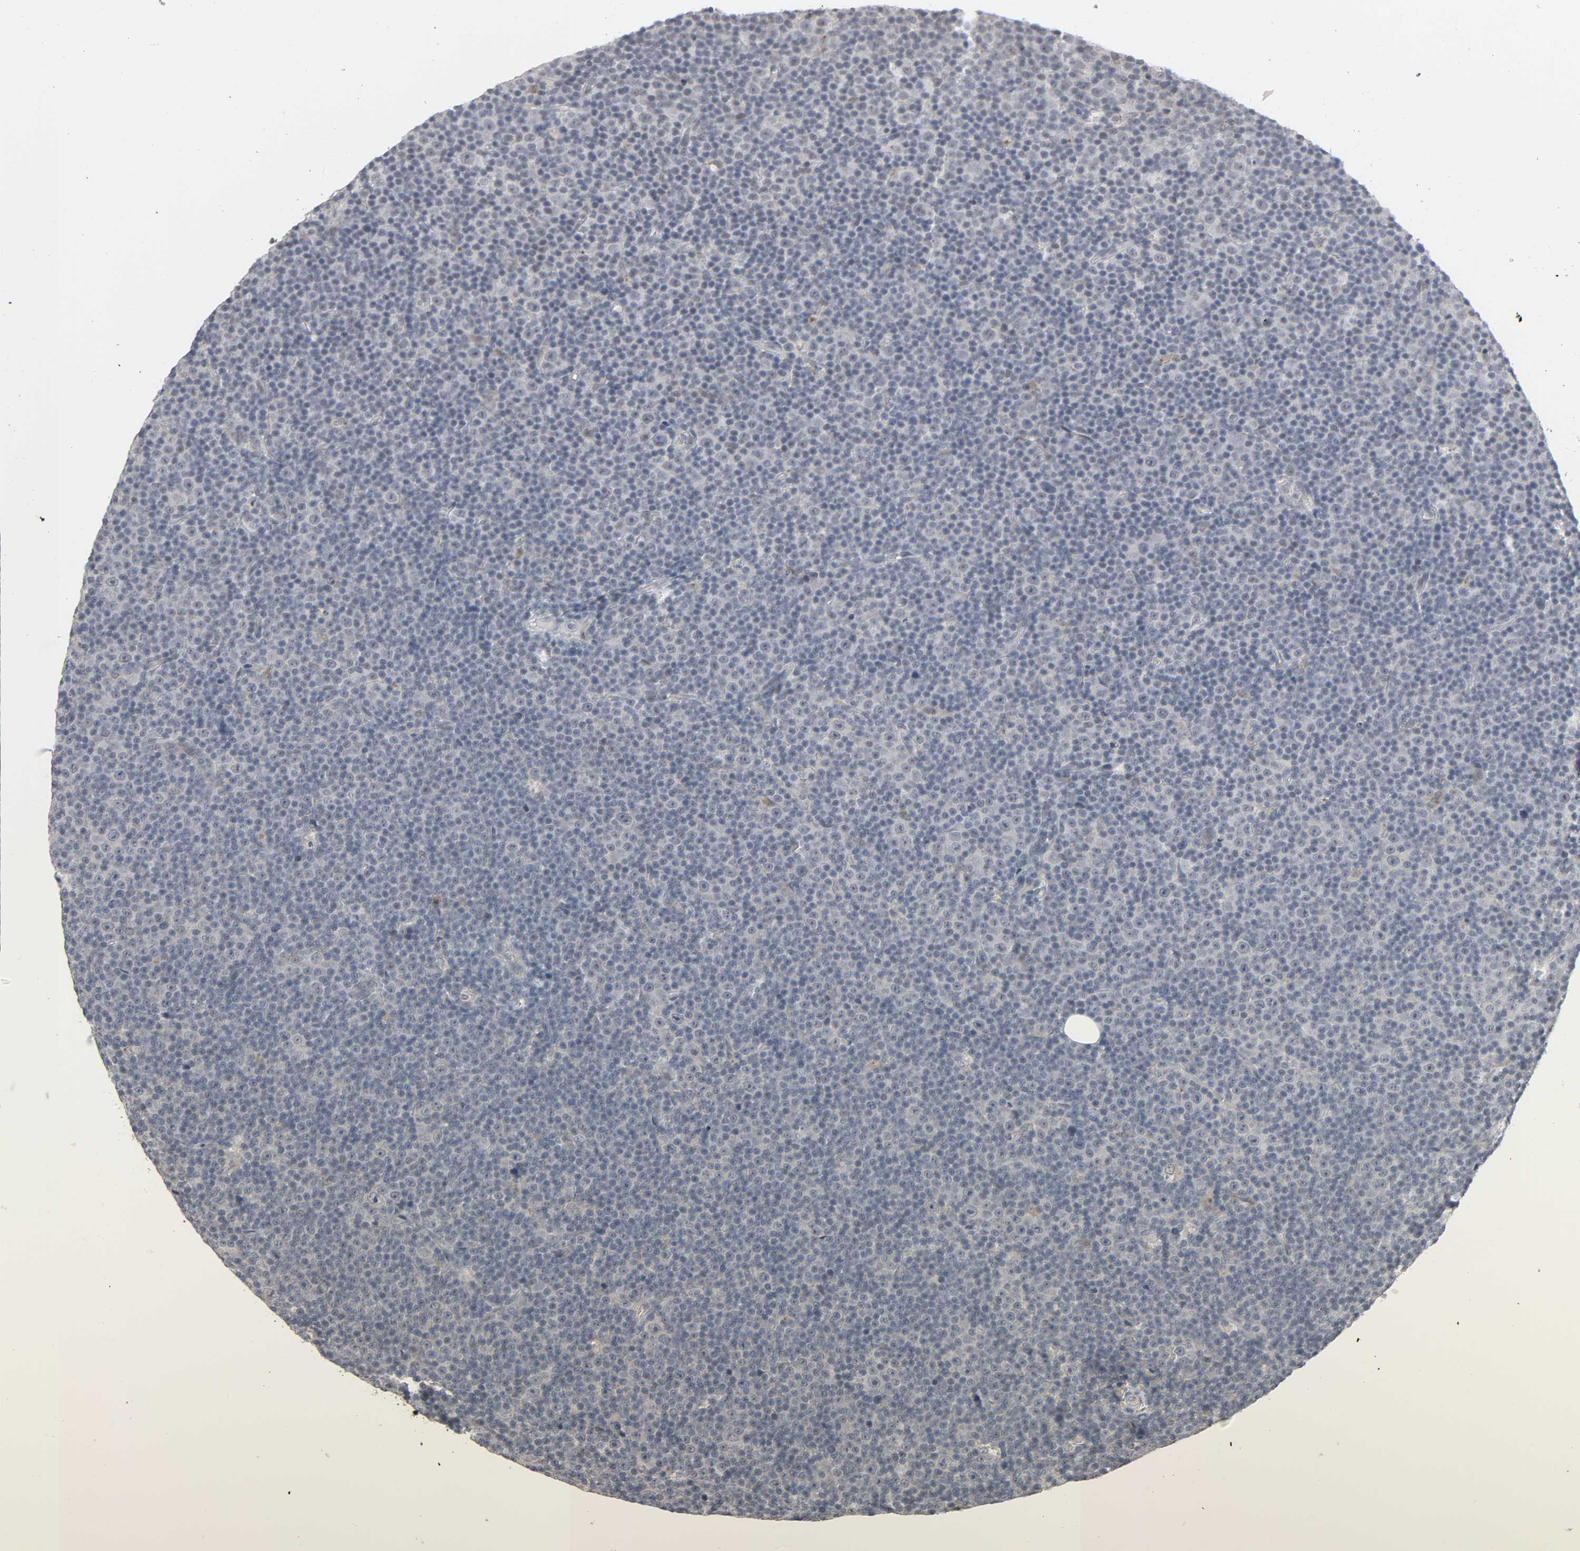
{"staining": {"intensity": "negative", "quantity": "none", "location": "none"}, "tissue": "lymphoma", "cell_type": "Tumor cells", "image_type": "cancer", "snomed": [{"axis": "morphology", "description": "Malignant lymphoma, non-Hodgkin's type, Low grade"}, {"axis": "topography", "description": "Lymph node"}], "caption": "Immunohistochemical staining of lymphoma displays no significant expression in tumor cells.", "gene": "ZNF222", "patient": {"sex": "female", "age": 67}}